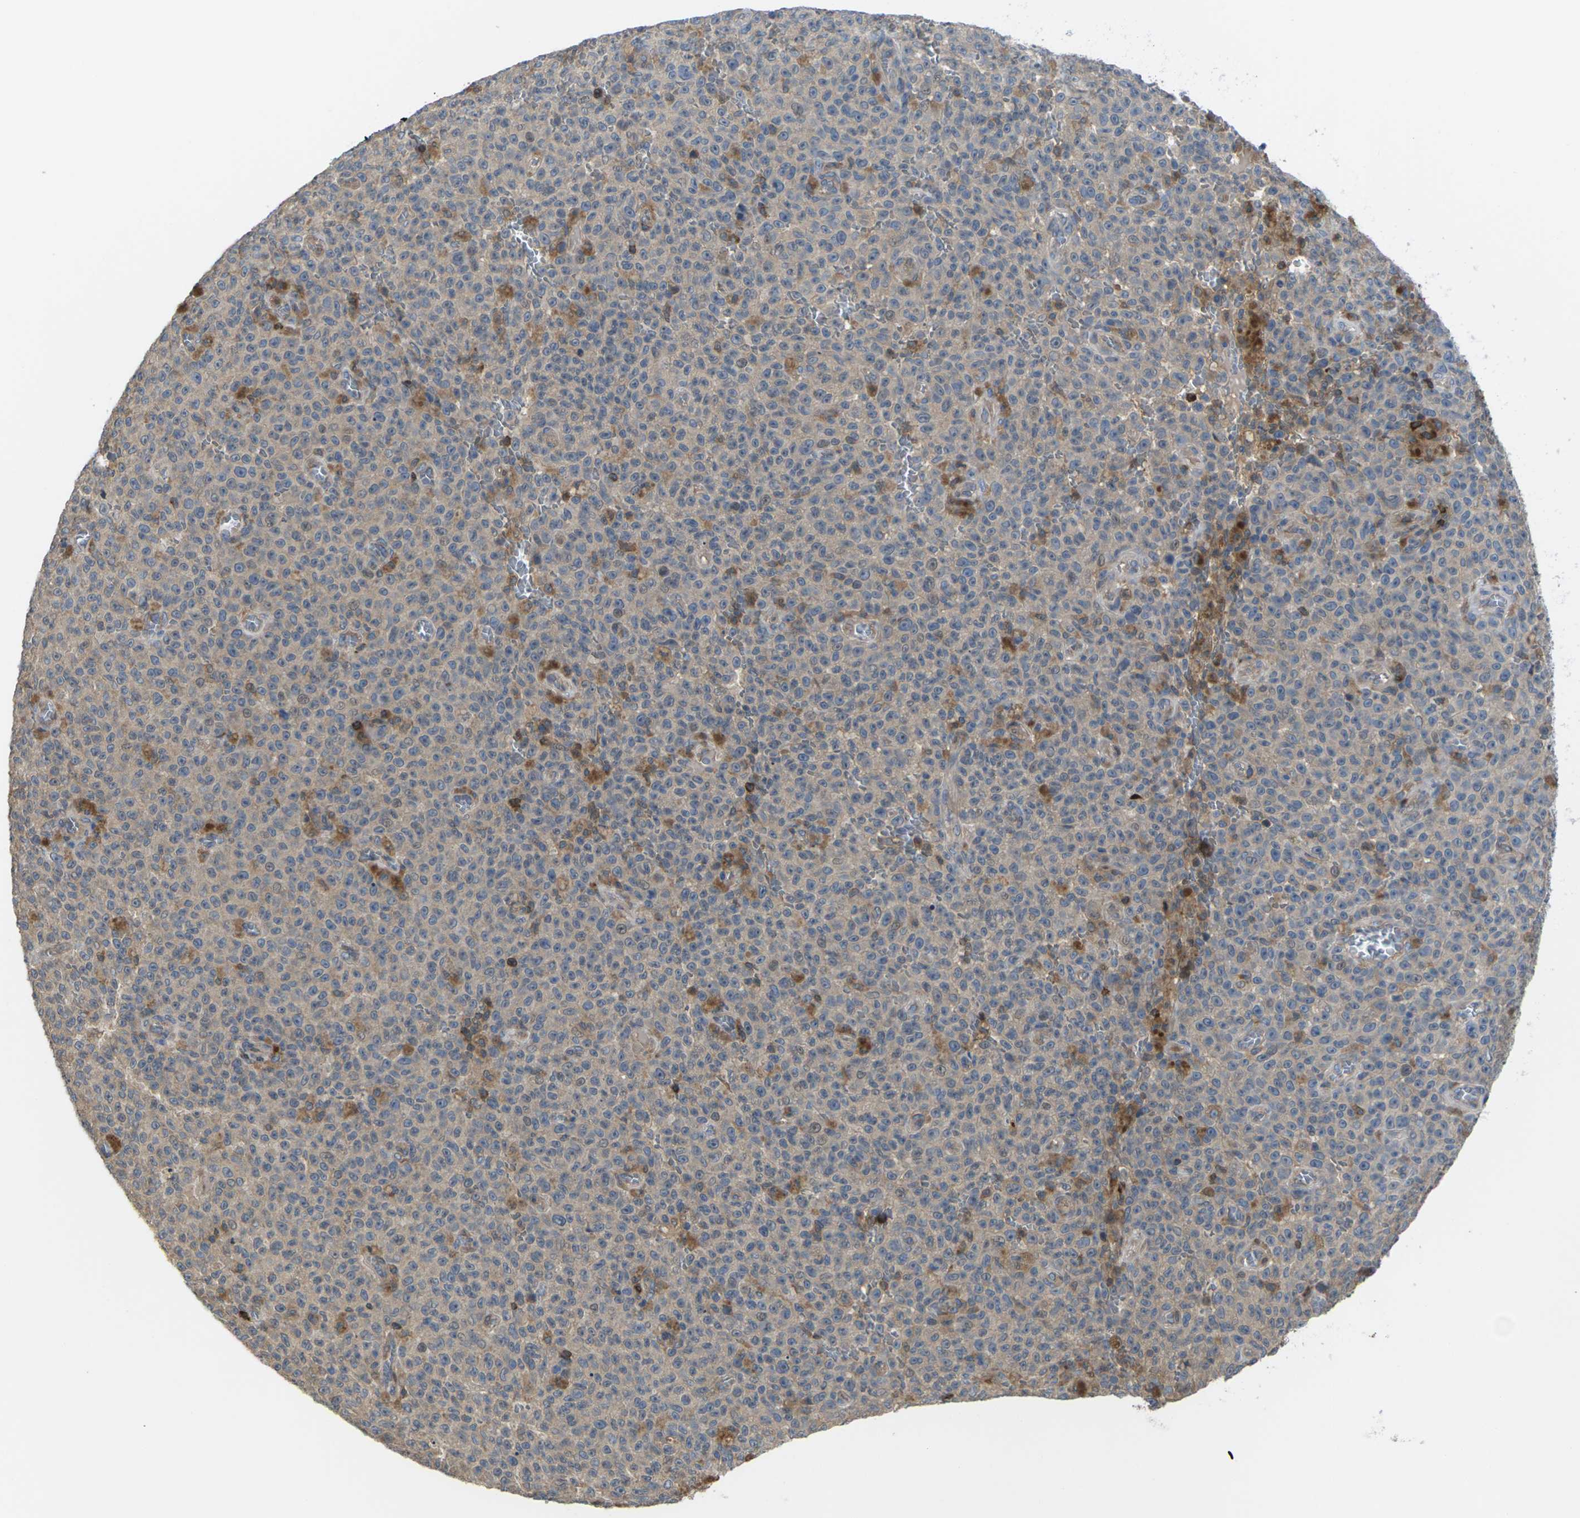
{"staining": {"intensity": "weak", "quantity": ">75%", "location": "cytoplasmic/membranous"}, "tissue": "melanoma", "cell_type": "Tumor cells", "image_type": "cancer", "snomed": [{"axis": "morphology", "description": "Malignant melanoma, NOS"}, {"axis": "topography", "description": "Skin"}], "caption": "Protein positivity by immunohistochemistry demonstrates weak cytoplasmic/membranous staining in approximately >75% of tumor cells in malignant melanoma. (DAB (3,3'-diaminobenzidine) IHC with brightfield microscopy, high magnification).", "gene": "TIAM1", "patient": {"sex": "female", "age": 82}}